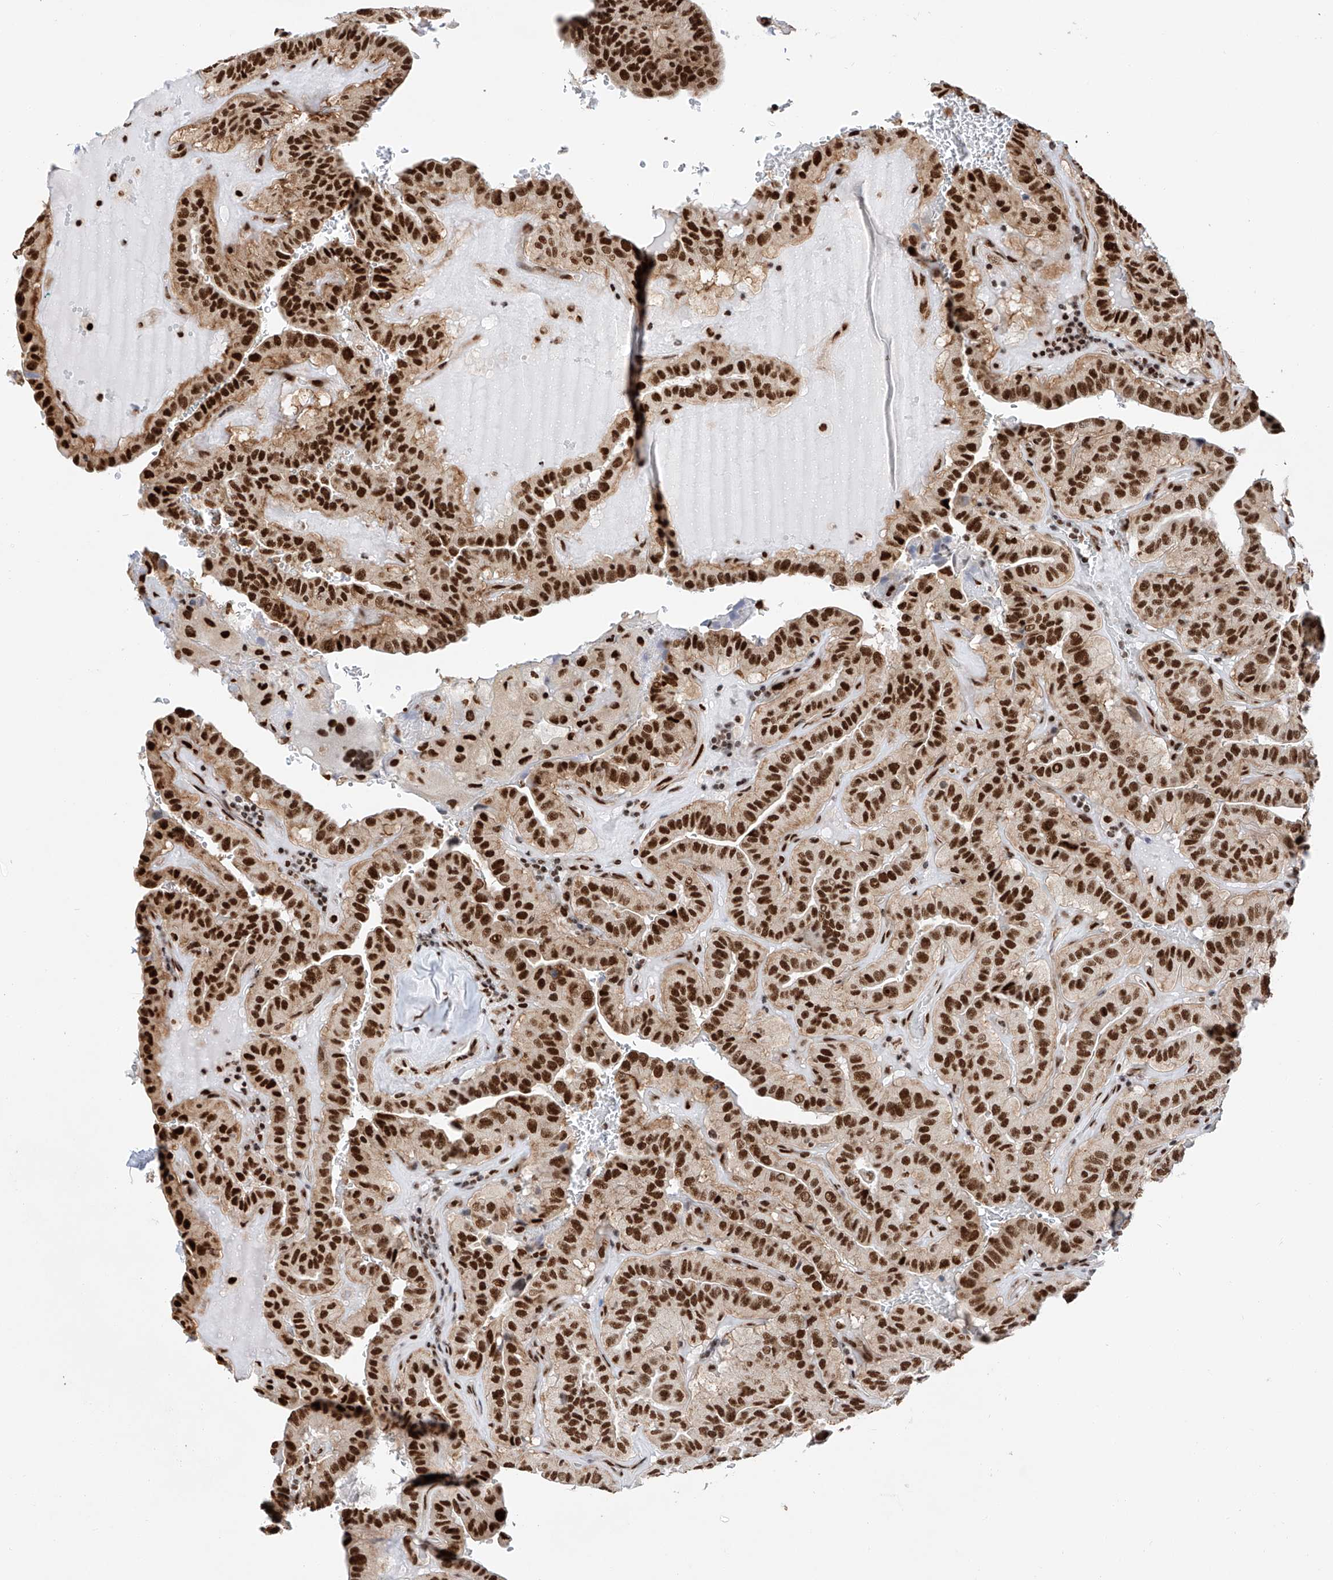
{"staining": {"intensity": "strong", "quantity": ">75%", "location": "nuclear"}, "tissue": "thyroid cancer", "cell_type": "Tumor cells", "image_type": "cancer", "snomed": [{"axis": "morphology", "description": "Papillary adenocarcinoma, NOS"}, {"axis": "topography", "description": "Thyroid gland"}], "caption": "Immunohistochemistry (IHC) micrograph of thyroid cancer (papillary adenocarcinoma) stained for a protein (brown), which exhibits high levels of strong nuclear positivity in about >75% of tumor cells.", "gene": "SRSF6", "patient": {"sex": "male", "age": 77}}